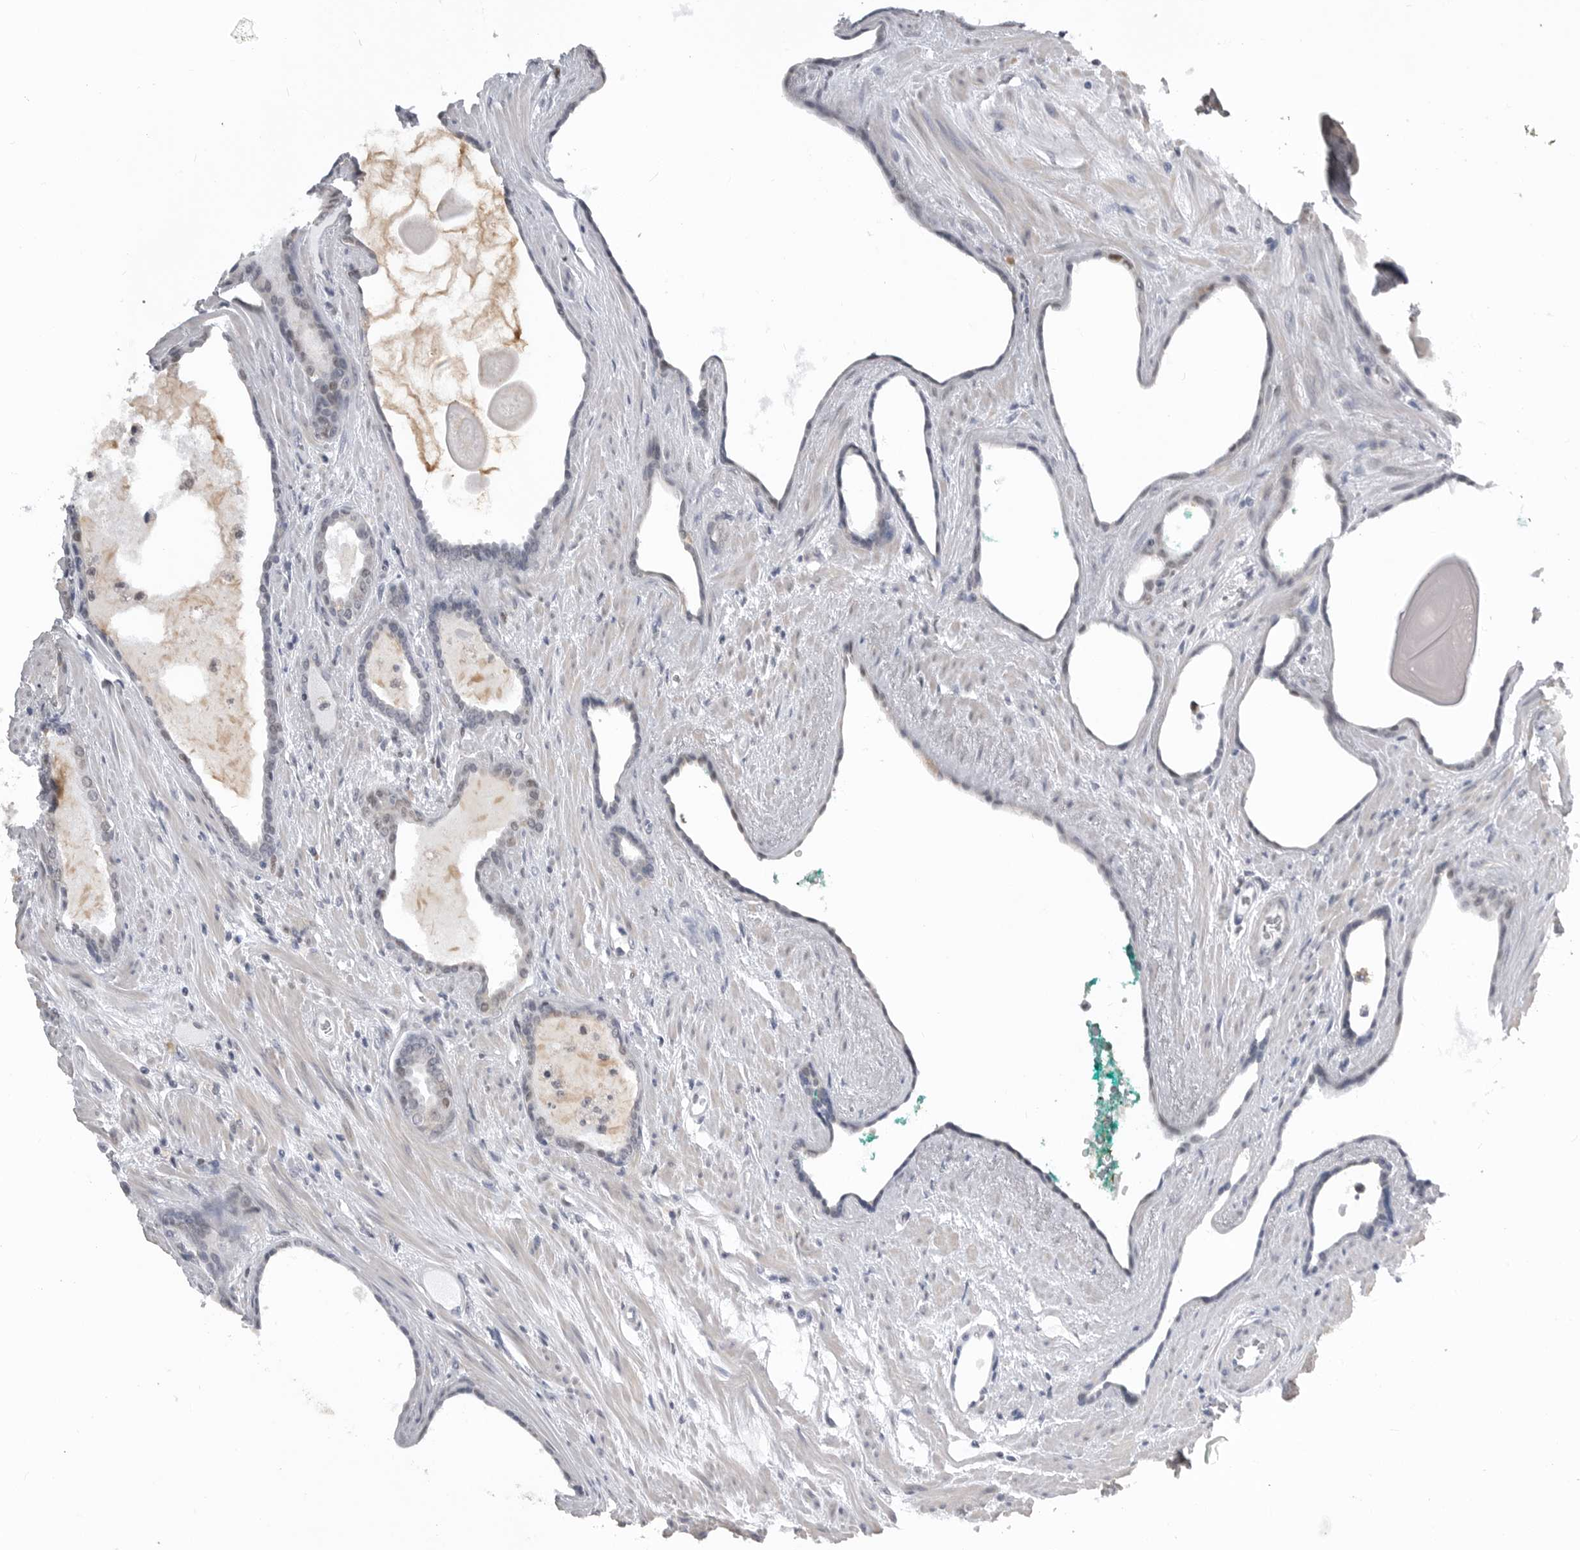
{"staining": {"intensity": "weak", "quantity": "<25%", "location": "nuclear"}, "tissue": "prostate cancer", "cell_type": "Tumor cells", "image_type": "cancer", "snomed": [{"axis": "morphology", "description": "Adenocarcinoma, Low grade"}, {"axis": "topography", "description": "Prostate"}], "caption": "High magnification brightfield microscopy of prostate cancer (low-grade adenocarcinoma) stained with DAB (3,3'-diaminobenzidine) (brown) and counterstained with hematoxylin (blue): tumor cells show no significant expression. (DAB immunohistochemistry with hematoxylin counter stain).", "gene": "SMARCC1", "patient": {"sex": "male", "age": 70}}